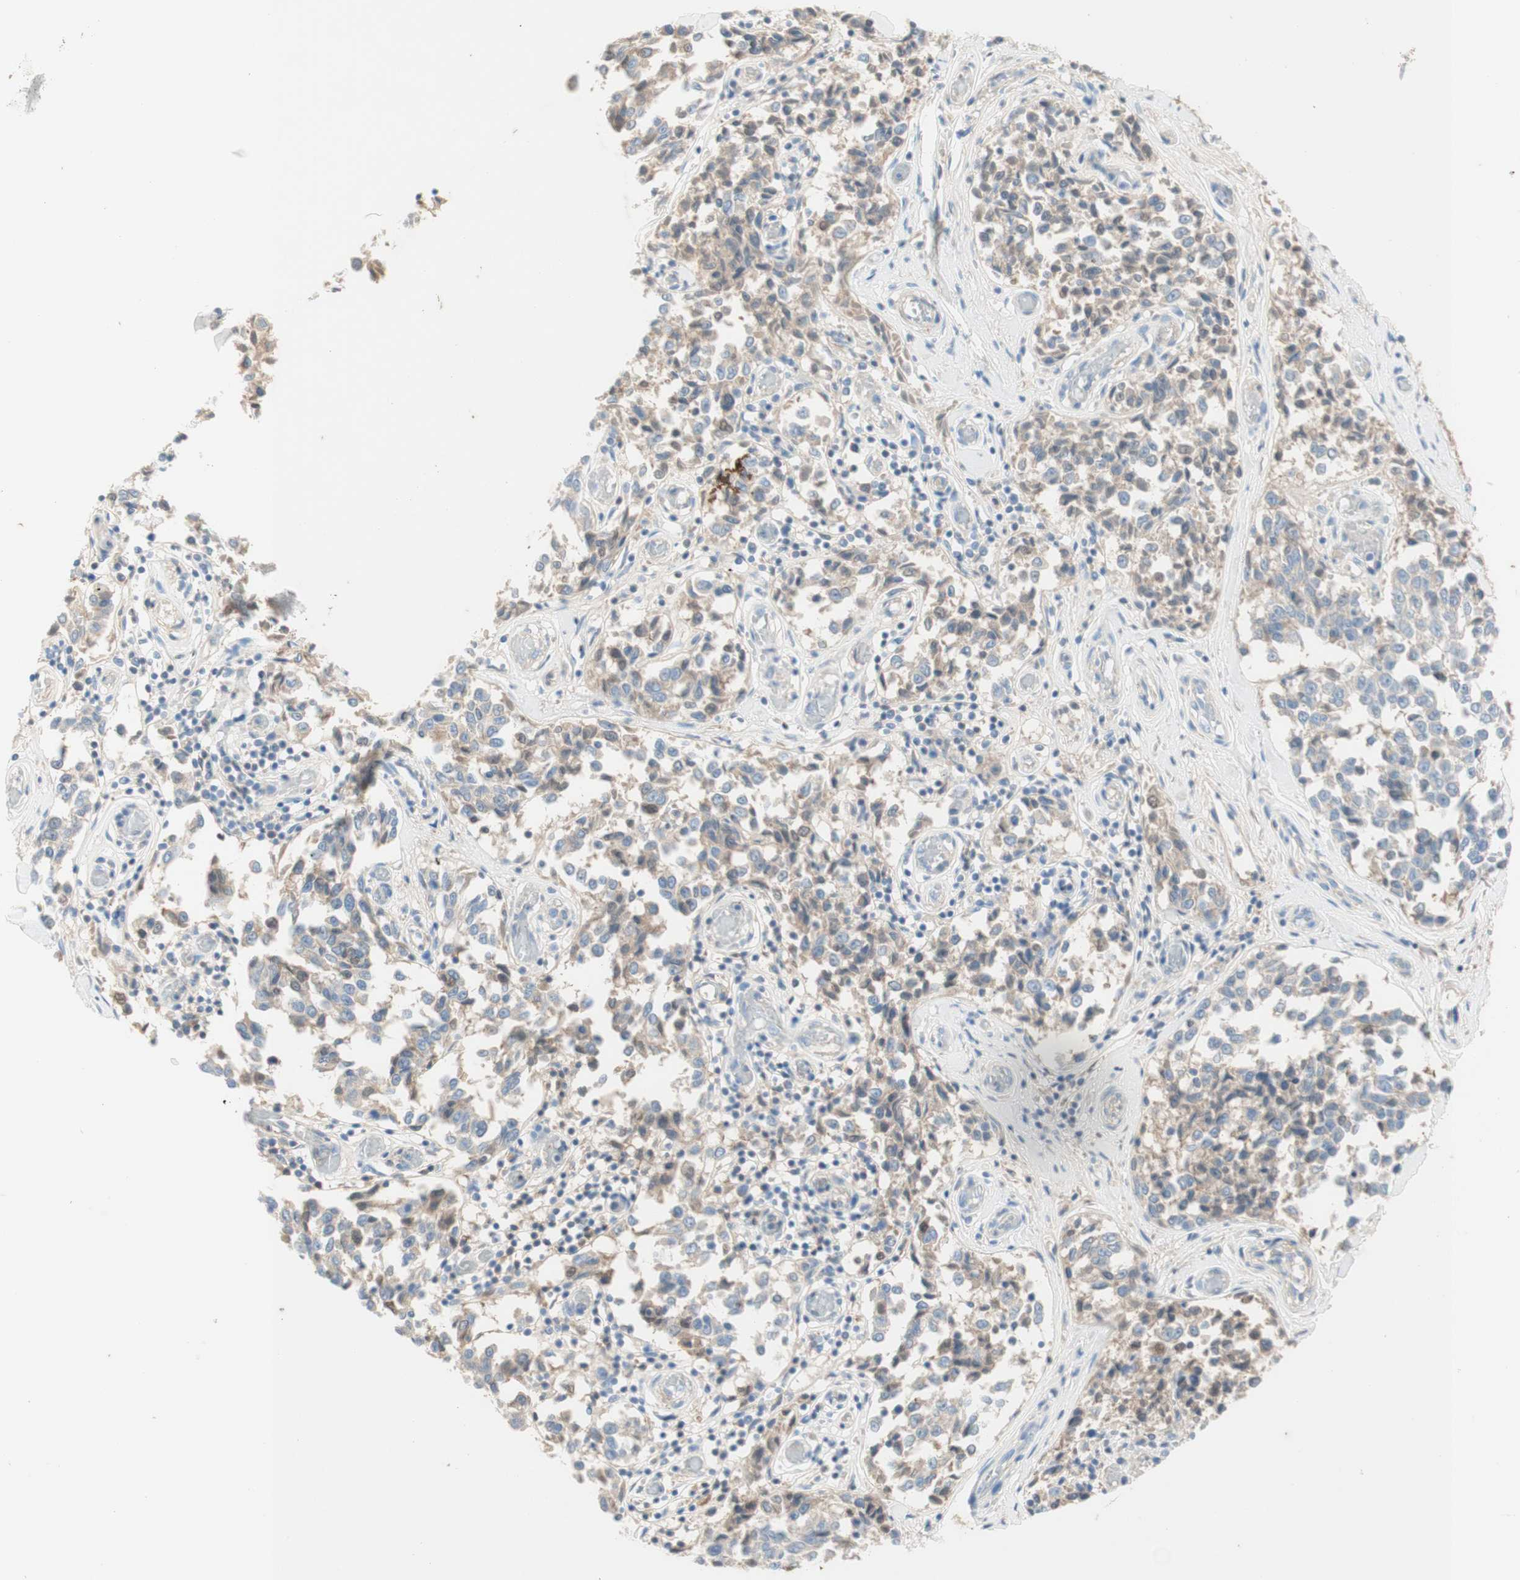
{"staining": {"intensity": "moderate", "quantity": "25%-75%", "location": "cytoplasmic/membranous"}, "tissue": "melanoma", "cell_type": "Tumor cells", "image_type": "cancer", "snomed": [{"axis": "morphology", "description": "Malignant melanoma, NOS"}, {"axis": "topography", "description": "Skin"}], "caption": "The image exhibits immunohistochemical staining of malignant melanoma. There is moderate cytoplasmic/membranous expression is seen in approximately 25%-75% of tumor cells.", "gene": "KNG1", "patient": {"sex": "female", "age": 64}}